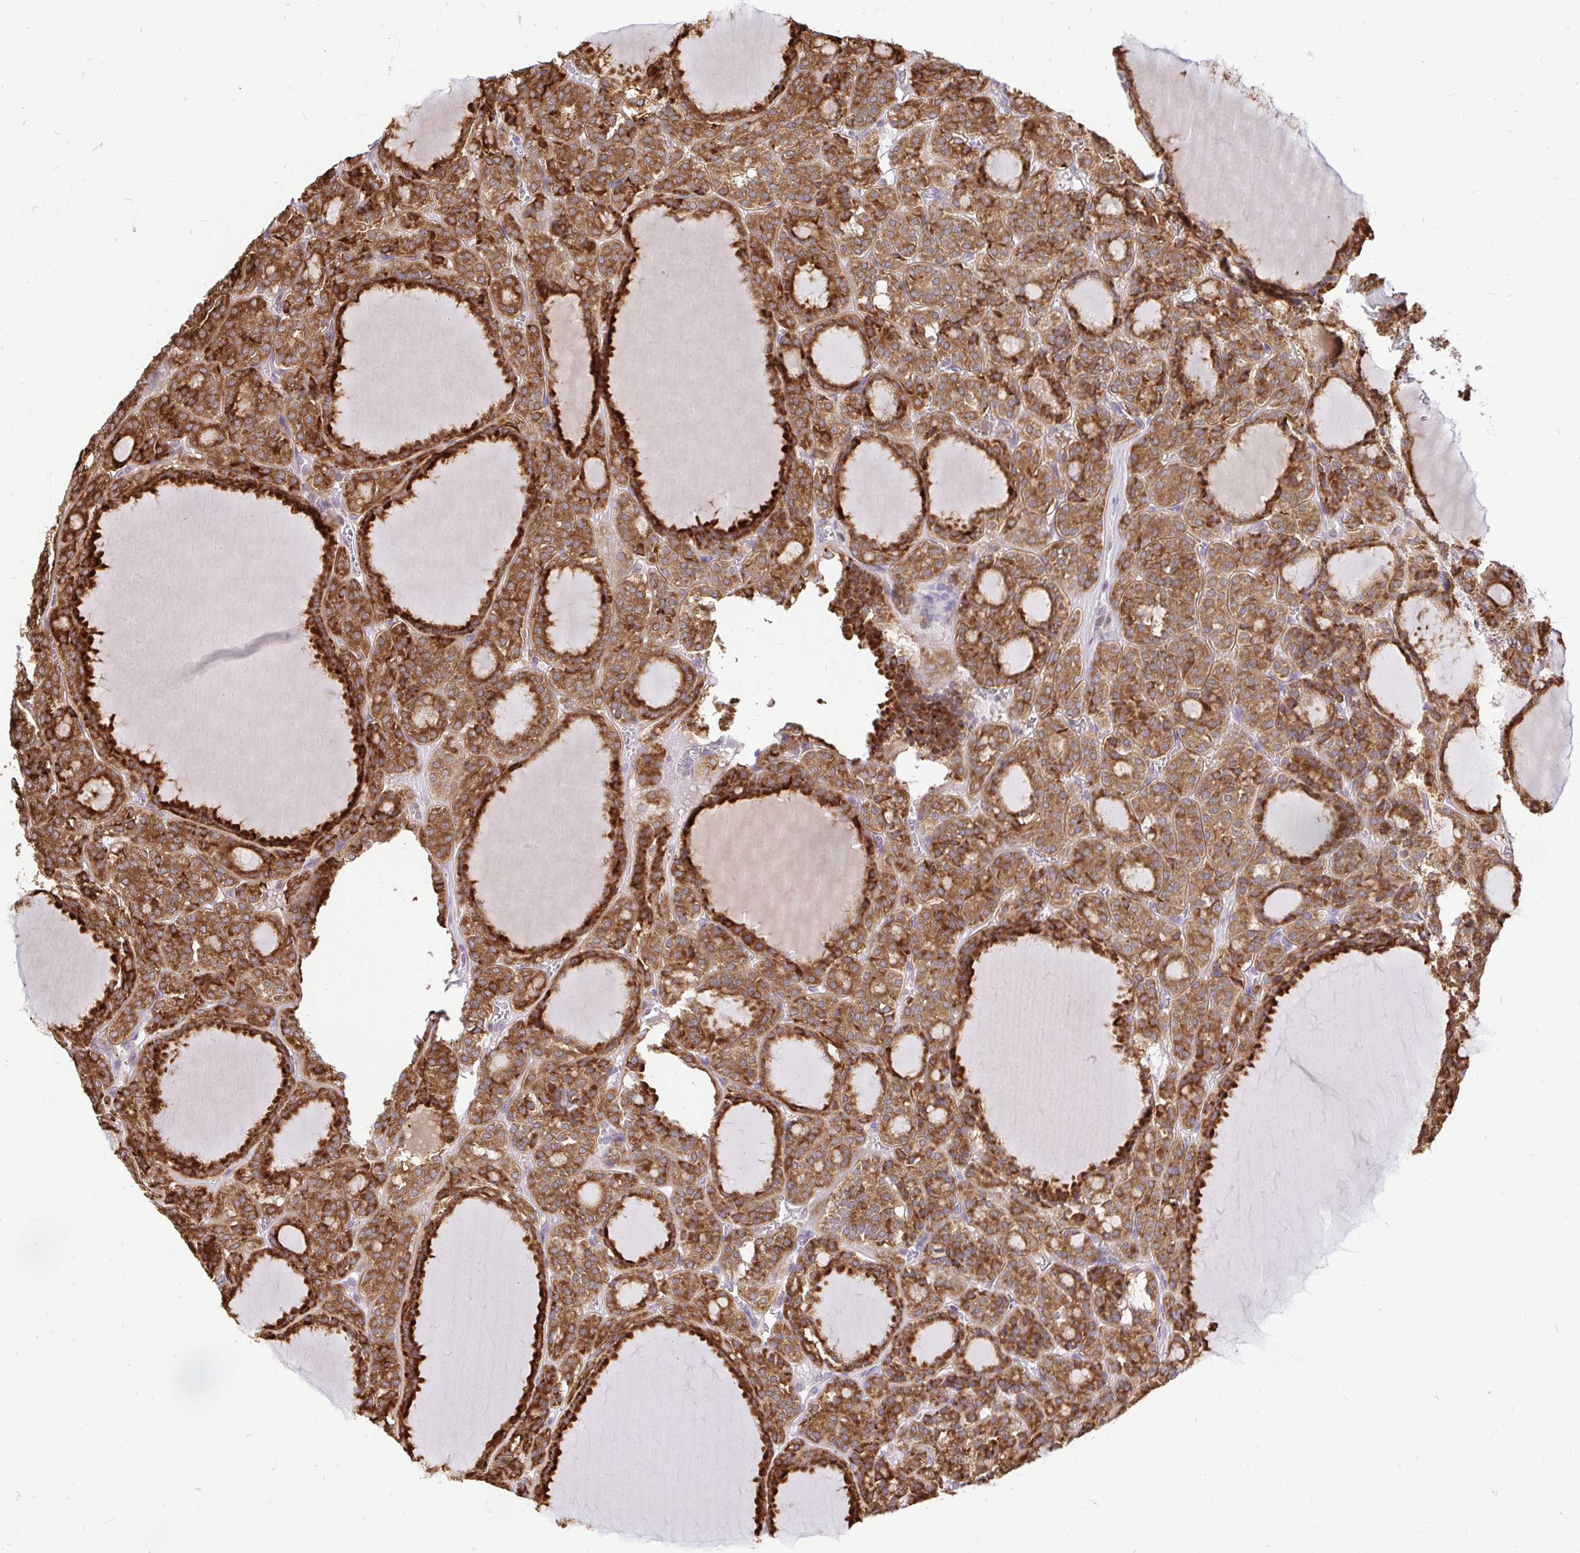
{"staining": {"intensity": "strong", "quantity": ">75%", "location": "cytoplasmic/membranous"}, "tissue": "thyroid cancer", "cell_type": "Tumor cells", "image_type": "cancer", "snomed": [{"axis": "morphology", "description": "Follicular adenoma carcinoma, NOS"}, {"axis": "topography", "description": "Thyroid gland"}], "caption": "This micrograph exhibits immunohistochemistry staining of human thyroid cancer, with high strong cytoplasmic/membranous positivity in approximately >75% of tumor cells.", "gene": "NAALAD2", "patient": {"sex": "female", "age": 63}}